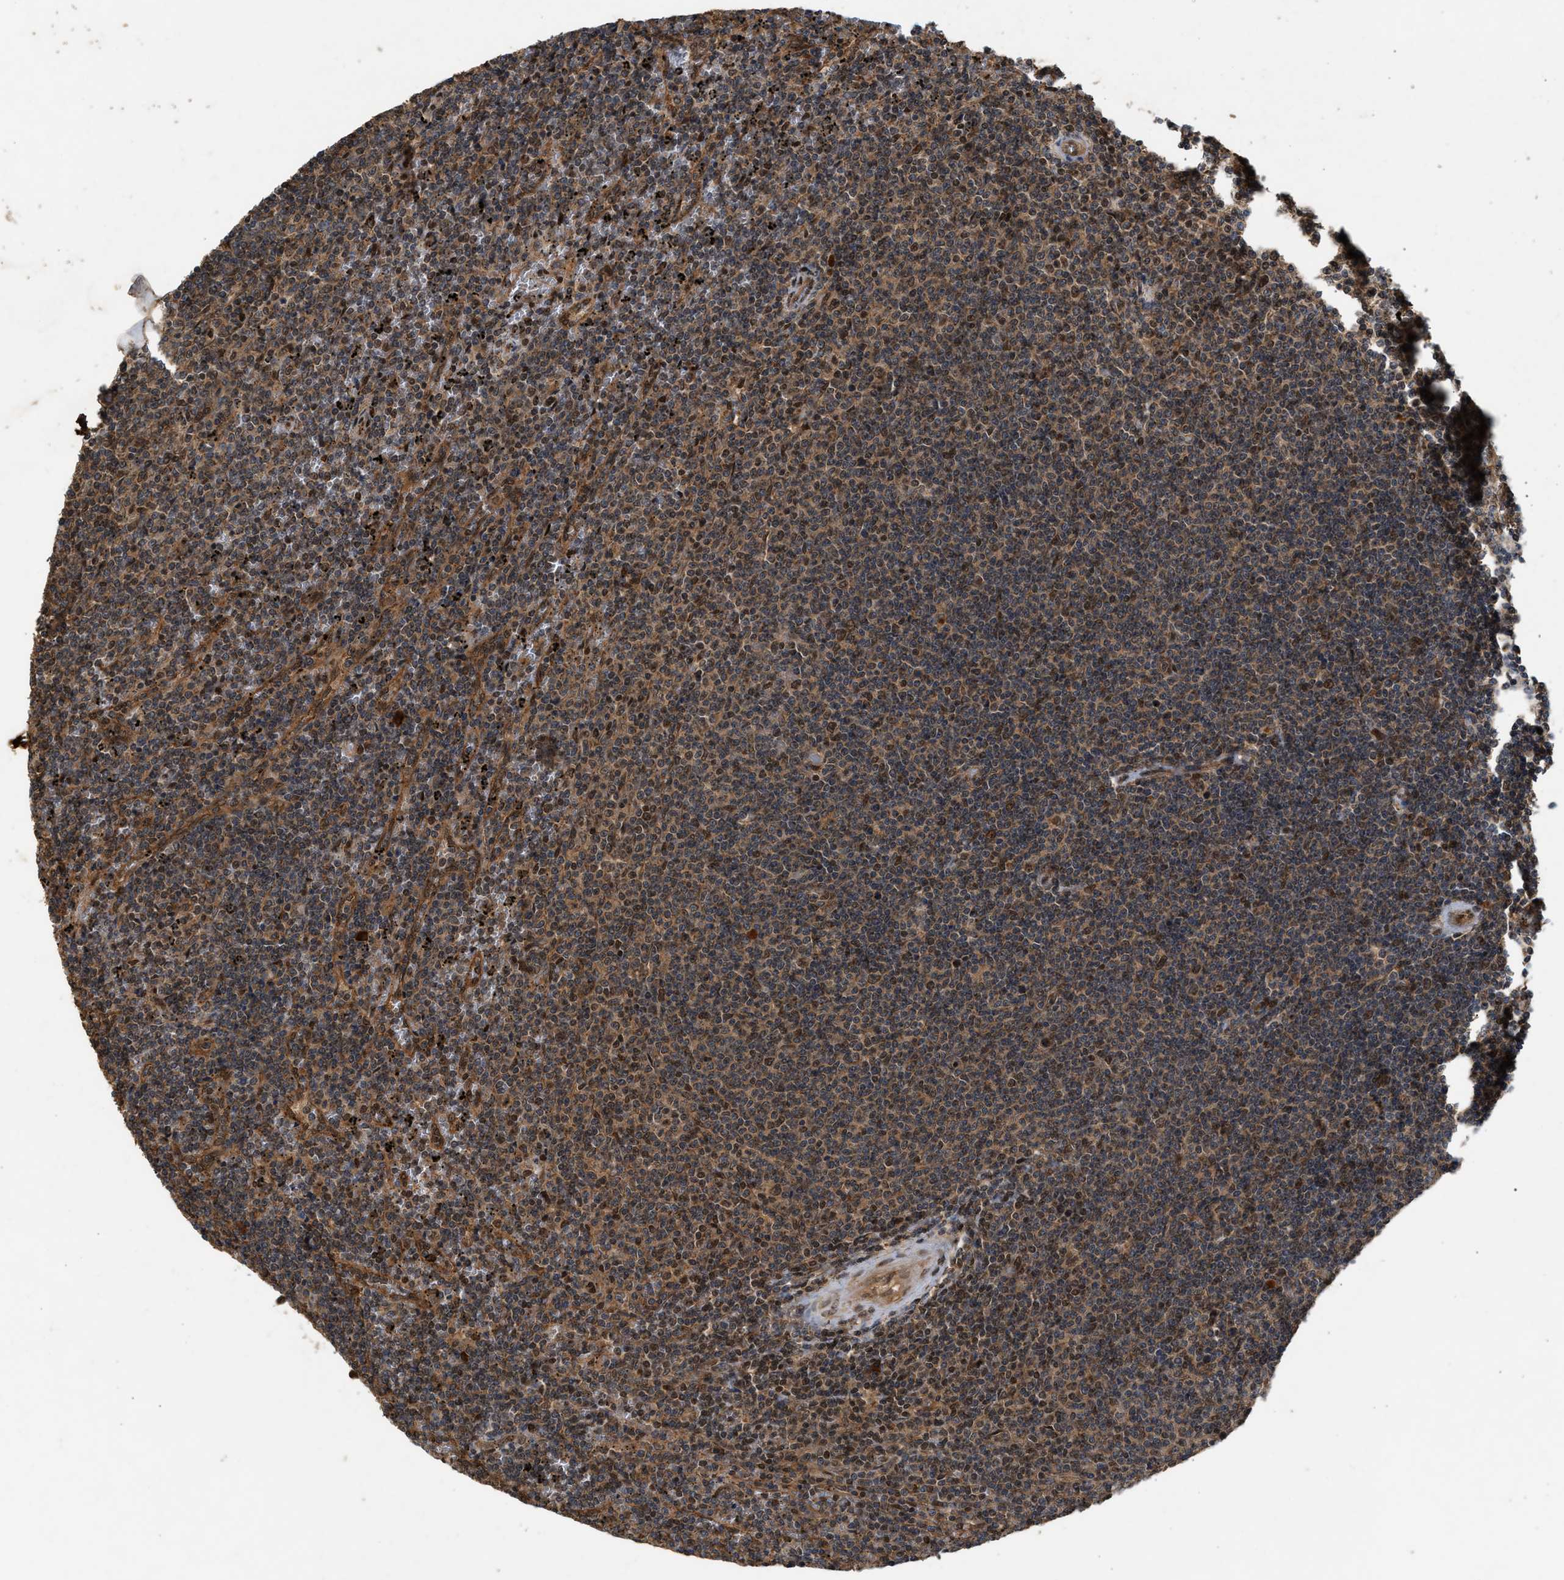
{"staining": {"intensity": "moderate", "quantity": ">75%", "location": "nuclear"}, "tissue": "lymphoma", "cell_type": "Tumor cells", "image_type": "cancer", "snomed": [{"axis": "morphology", "description": "Malignant lymphoma, non-Hodgkin's type, Low grade"}, {"axis": "topography", "description": "Spleen"}], "caption": "This photomicrograph demonstrates lymphoma stained with immunohistochemistry (IHC) to label a protein in brown. The nuclear of tumor cells show moderate positivity for the protein. Nuclei are counter-stained blue.", "gene": "RUSC2", "patient": {"sex": "female", "age": 50}}